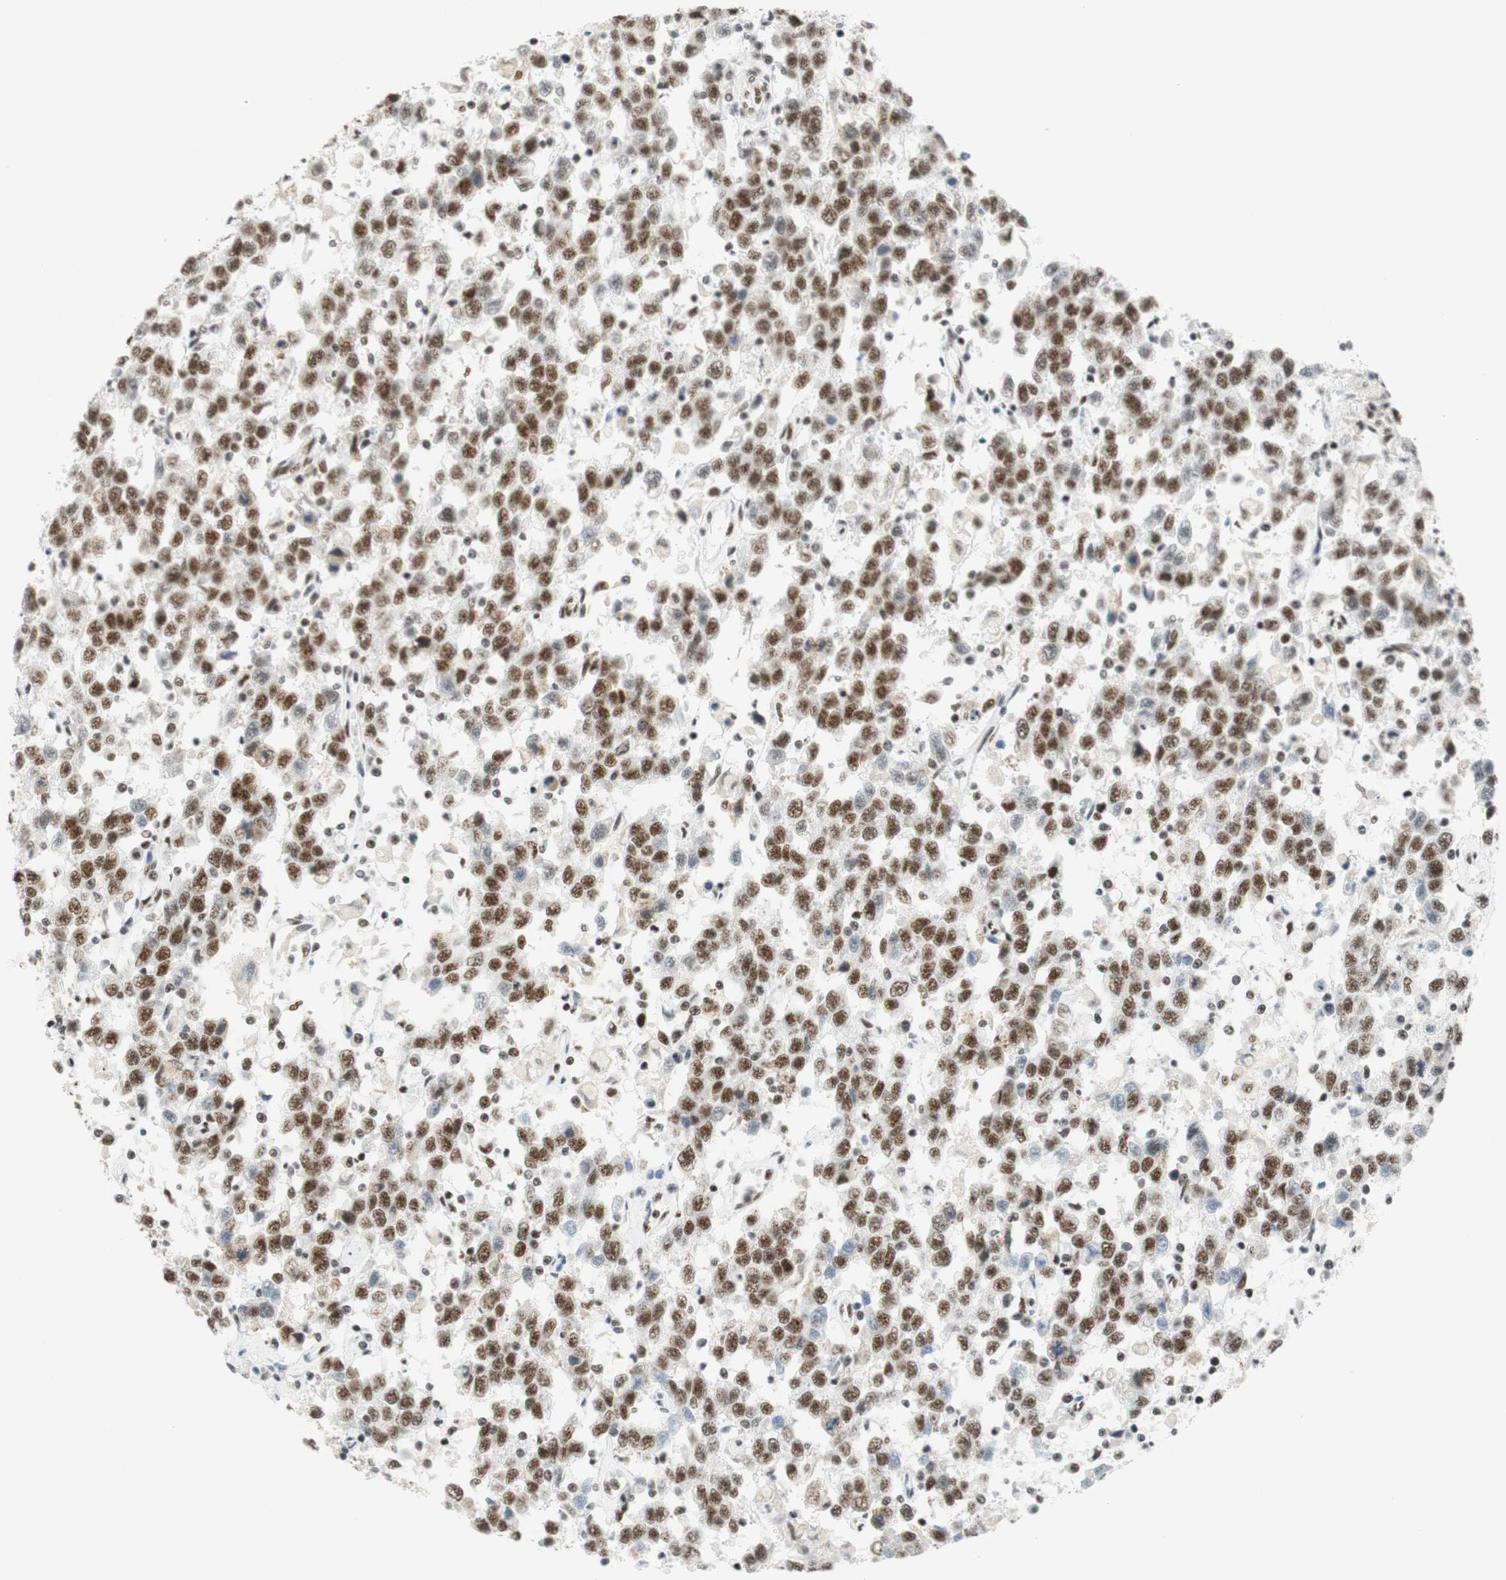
{"staining": {"intensity": "strong", "quantity": "25%-75%", "location": "nuclear"}, "tissue": "testis cancer", "cell_type": "Tumor cells", "image_type": "cancer", "snomed": [{"axis": "morphology", "description": "Seminoma, NOS"}, {"axis": "topography", "description": "Testis"}], "caption": "There is high levels of strong nuclear positivity in tumor cells of seminoma (testis), as demonstrated by immunohistochemical staining (brown color).", "gene": "RNF20", "patient": {"sex": "male", "age": 41}}